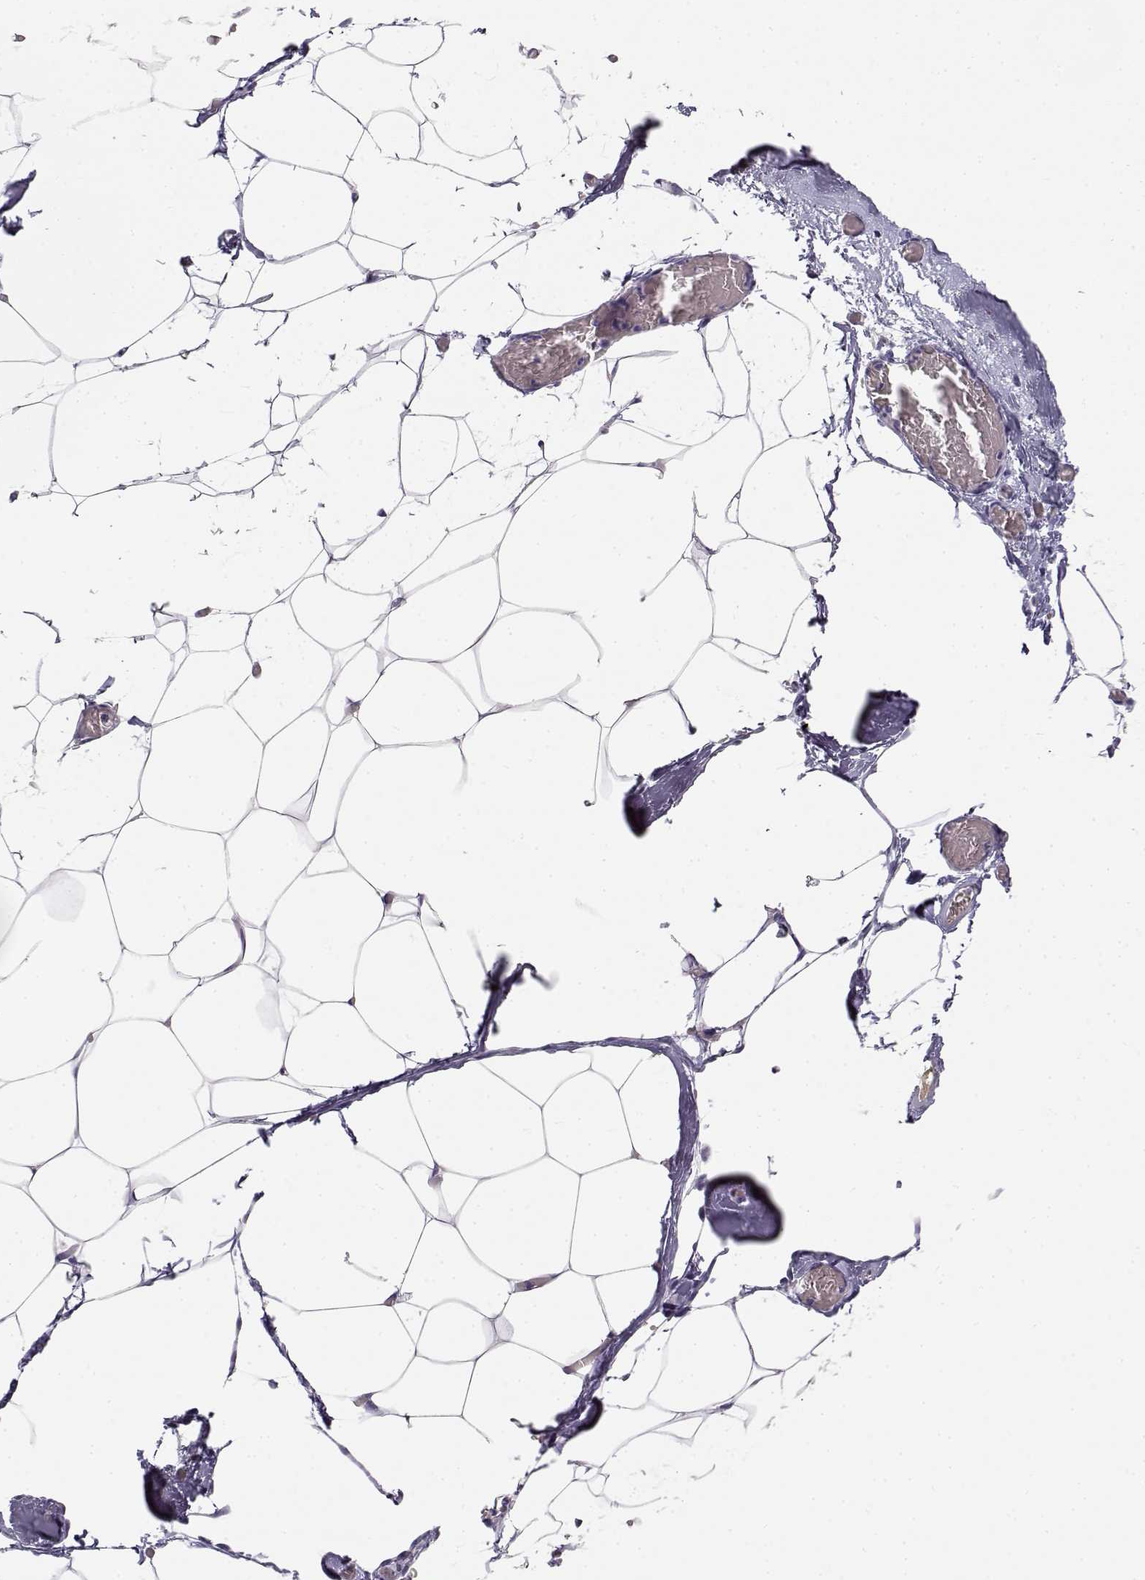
{"staining": {"intensity": "negative", "quantity": "none", "location": "none"}, "tissue": "adipose tissue", "cell_type": "Adipocytes", "image_type": "normal", "snomed": [{"axis": "morphology", "description": "Normal tissue, NOS"}, {"axis": "topography", "description": "Adipose tissue"}], "caption": "Micrograph shows no protein staining in adipocytes of unremarkable adipose tissue. (DAB IHC, high magnification).", "gene": "GPR174", "patient": {"sex": "male", "age": 57}}